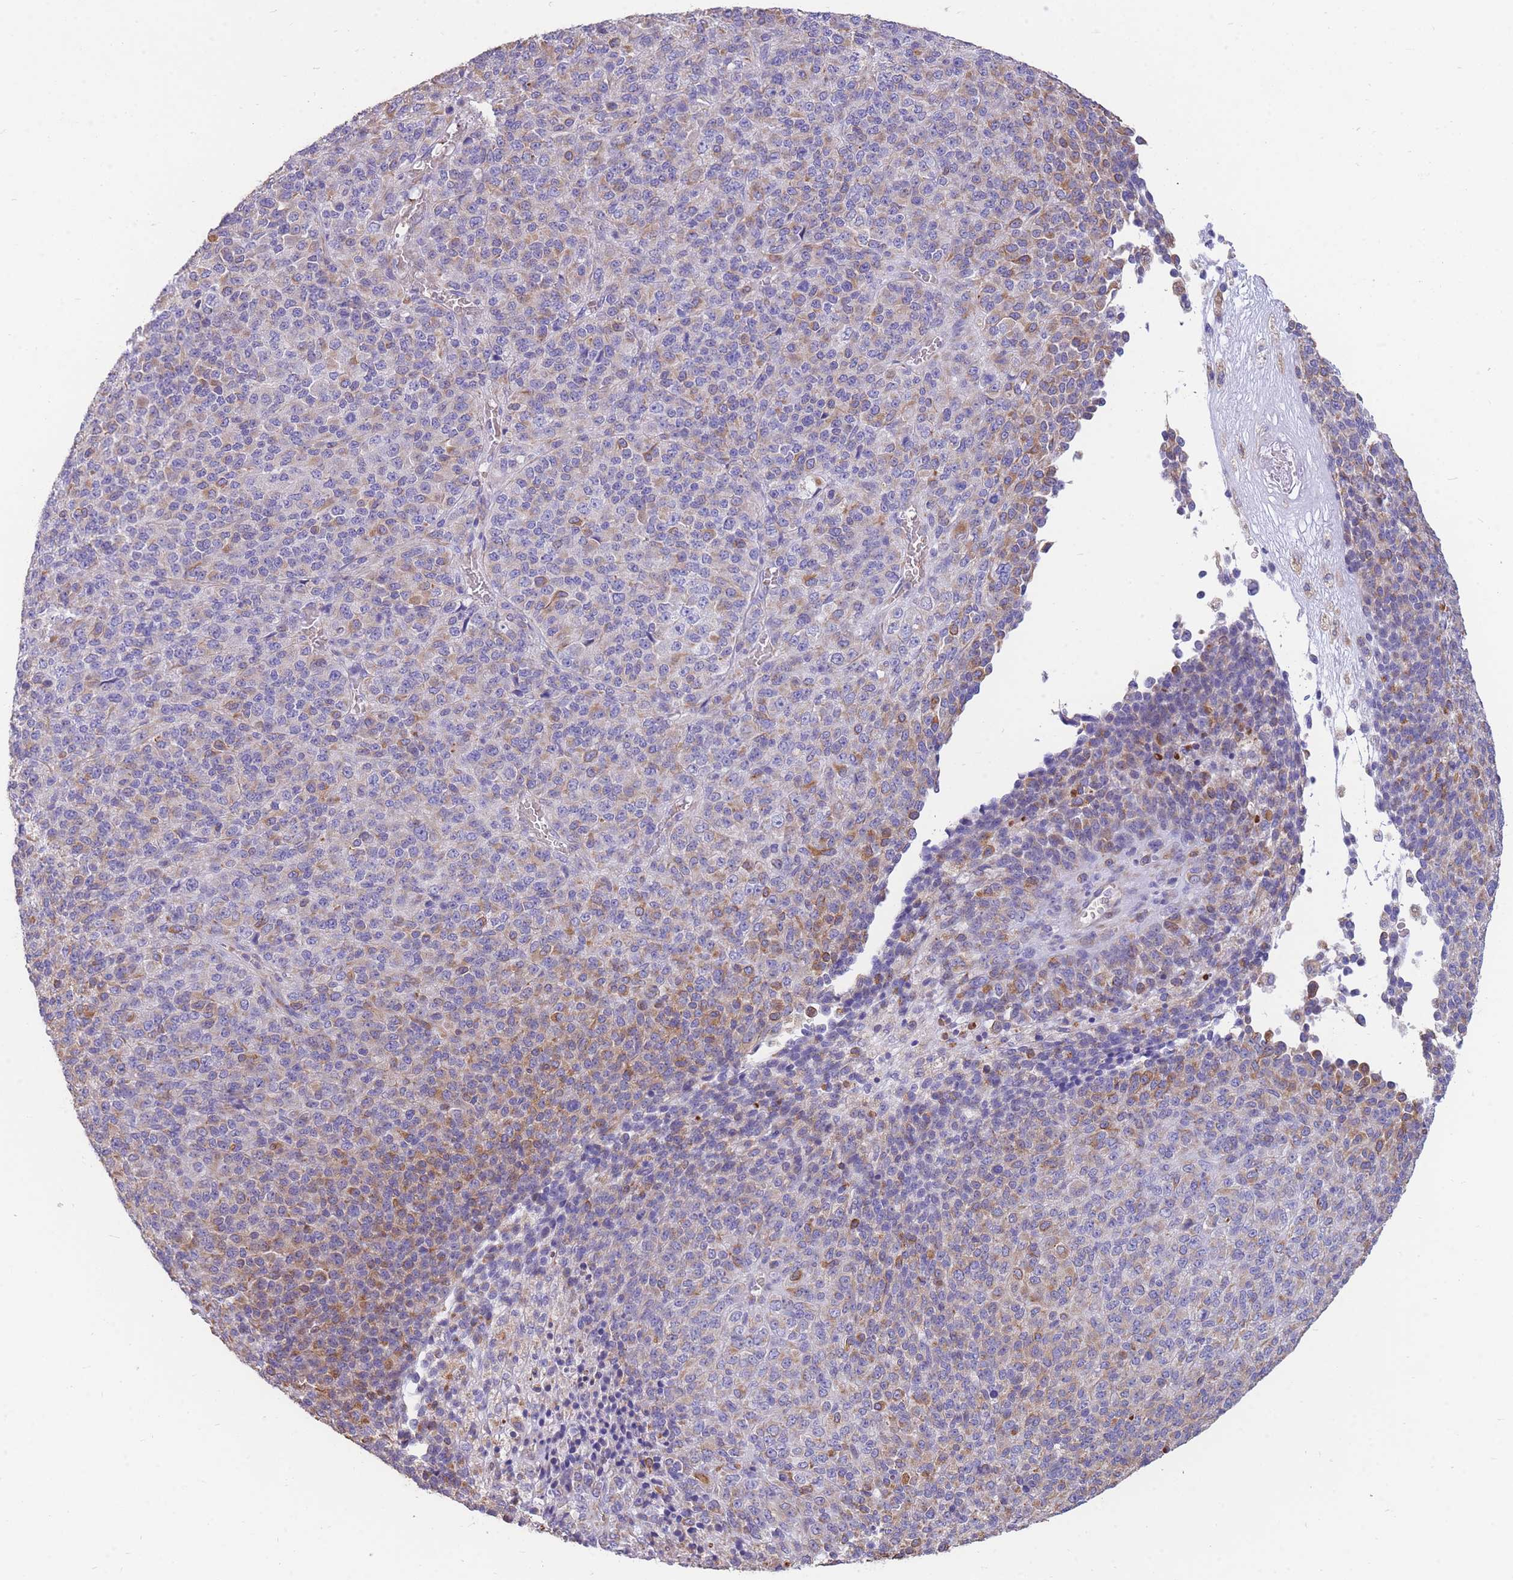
{"staining": {"intensity": "moderate", "quantity": "<25%", "location": "cytoplasmic/membranous"}, "tissue": "melanoma", "cell_type": "Tumor cells", "image_type": "cancer", "snomed": [{"axis": "morphology", "description": "Malignant melanoma, Metastatic site"}, {"axis": "topography", "description": "Brain"}], "caption": "Immunohistochemistry (IHC) image of human malignant melanoma (metastatic site) stained for a protein (brown), which reveals low levels of moderate cytoplasmic/membranous expression in about <25% of tumor cells.", "gene": "ANKRD53", "patient": {"sex": "female", "age": 56}}